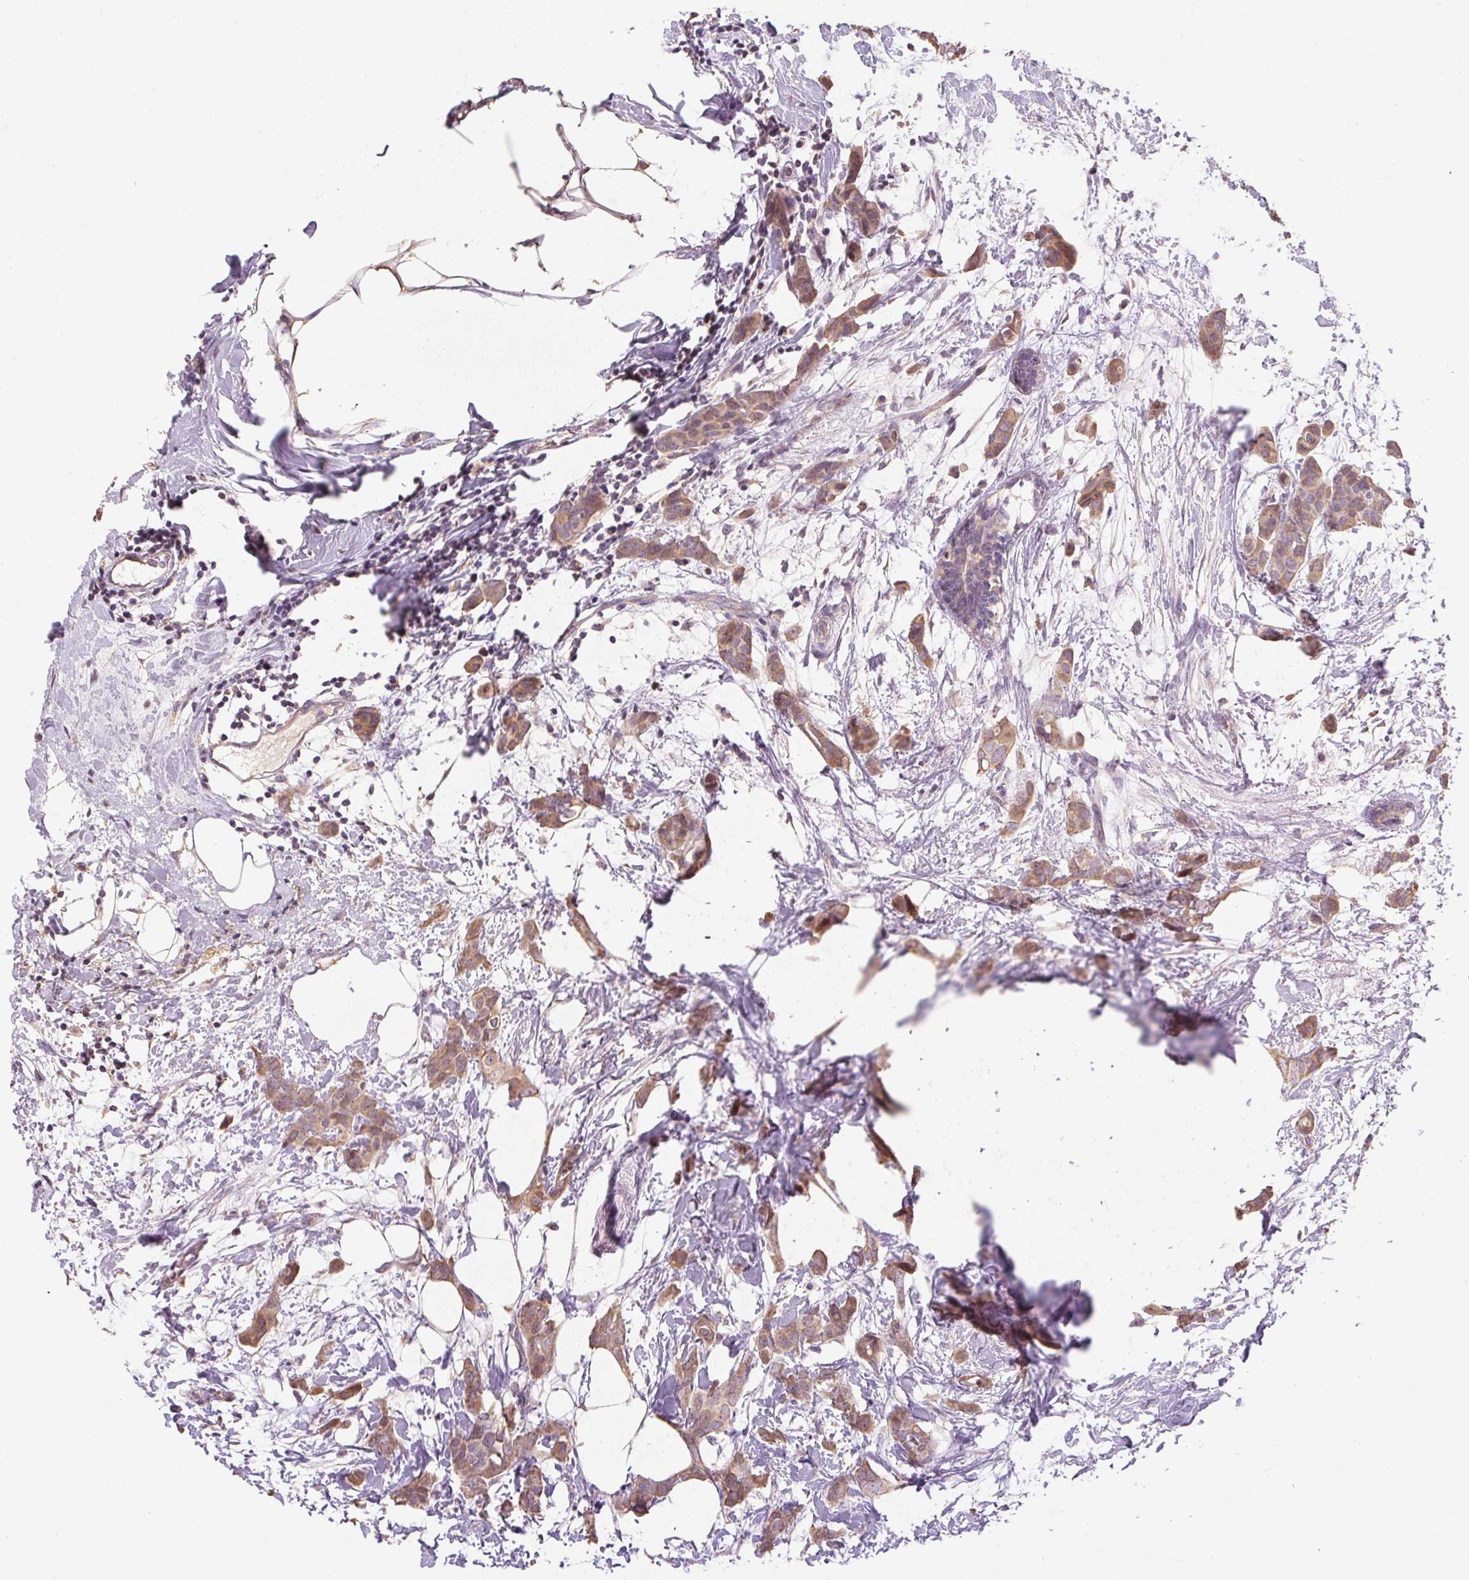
{"staining": {"intensity": "moderate", "quantity": ">75%", "location": "cytoplasmic/membranous"}, "tissue": "breast cancer", "cell_type": "Tumor cells", "image_type": "cancer", "snomed": [{"axis": "morphology", "description": "Duct carcinoma"}, {"axis": "topography", "description": "Breast"}], "caption": "A high-resolution image shows IHC staining of invasive ductal carcinoma (breast), which exhibits moderate cytoplasmic/membranous staining in approximately >75% of tumor cells.", "gene": "ALDH8A1", "patient": {"sex": "female", "age": 62}}